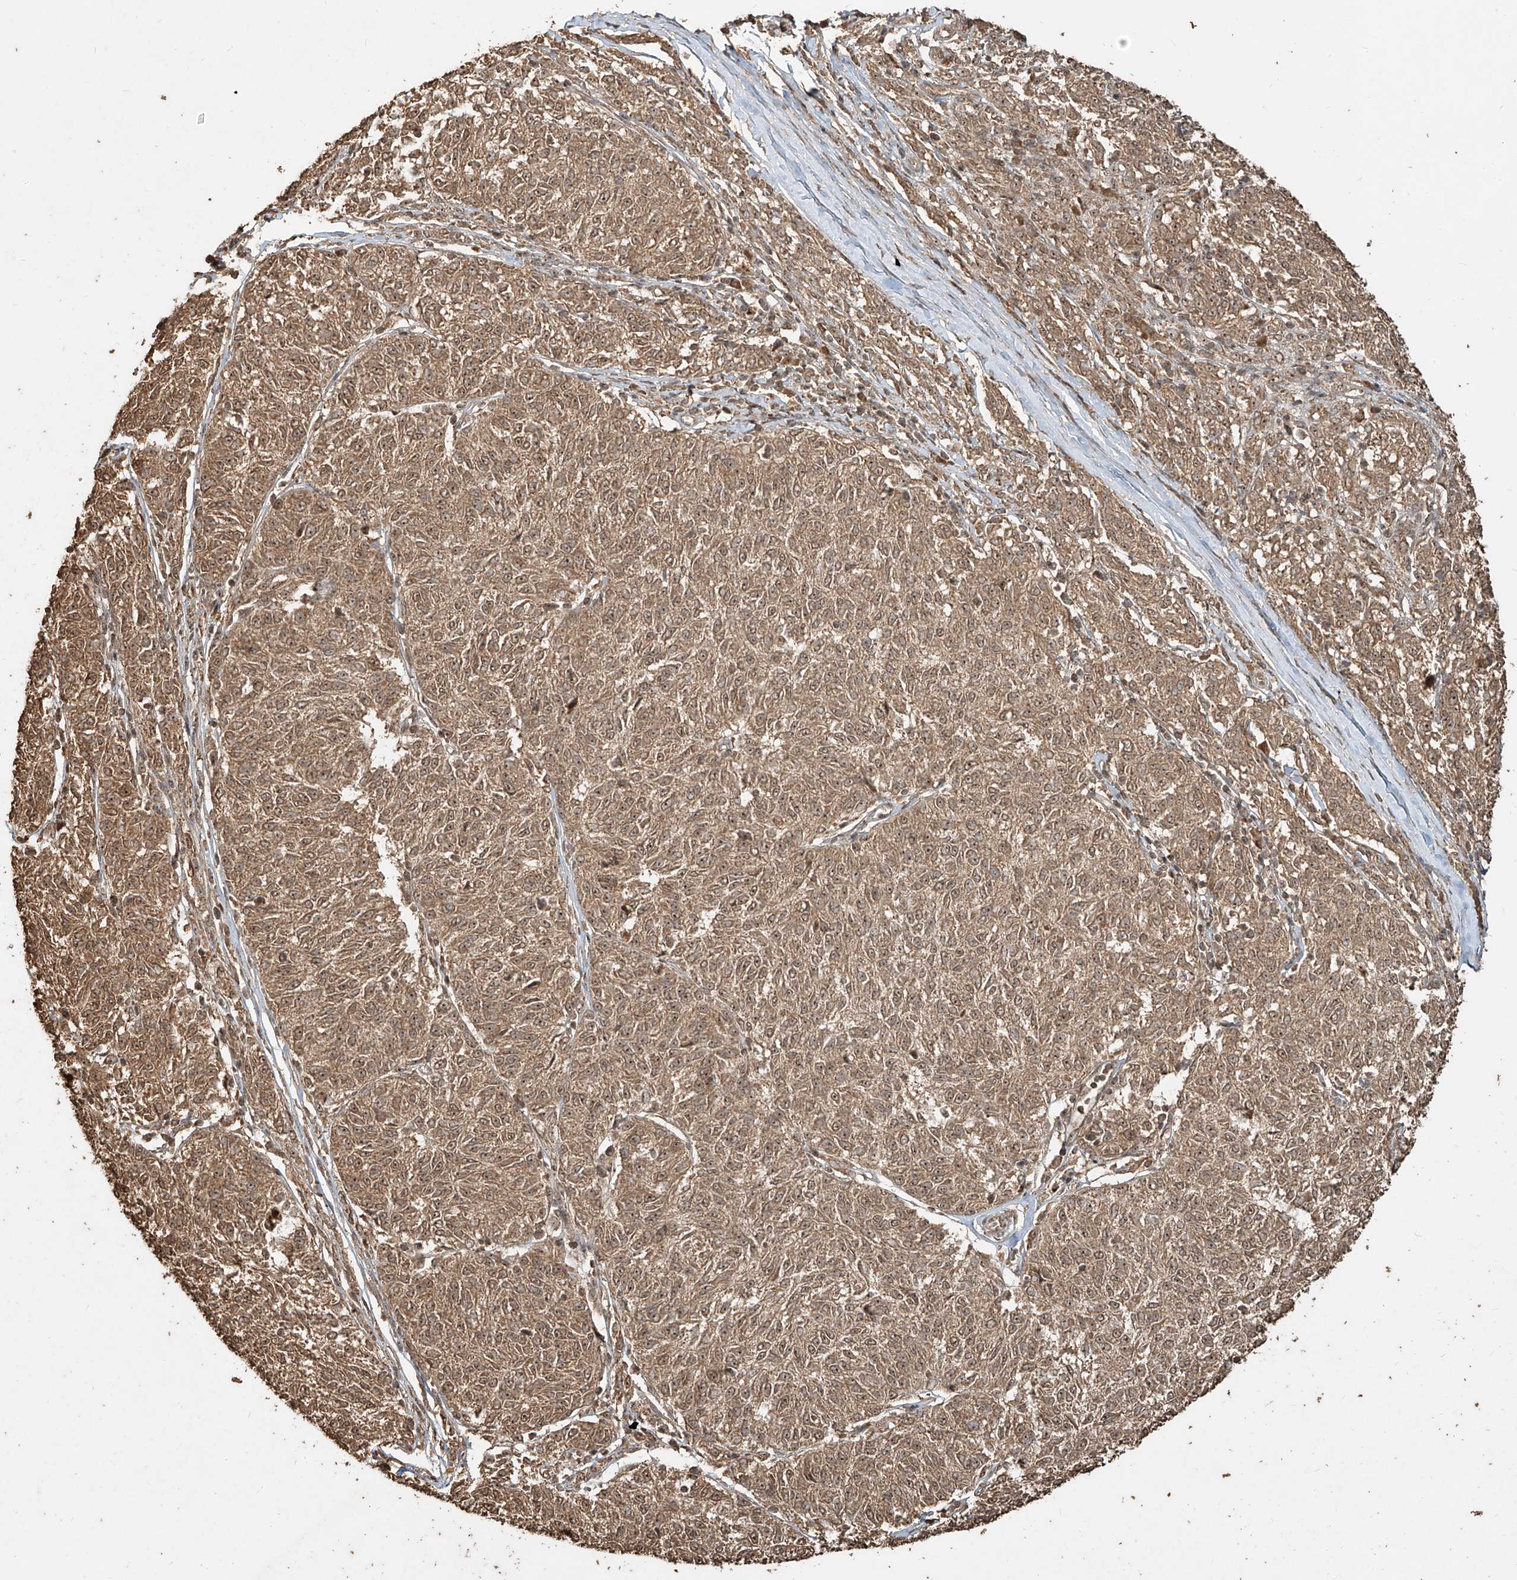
{"staining": {"intensity": "moderate", "quantity": ">75%", "location": "cytoplasmic/membranous,nuclear"}, "tissue": "melanoma", "cell_type": "Tumor cells", "image_type": "cancer", "snomed": [{"axis": "morphology", "description": "Malignant melanoma, NOS"}, {"axis": "topography", "description": "Skin"}], "caption": "A photomicrograph of malignant melanoma stained for a protein displays moderate cytoplasmic/membranous and nuclear brown staining in tumor cells. (Stains: DAB in brown, nuclei in blue, Microscopy: brightfield microscopy at high magnification).", "gene": "ZNF660", "patient": {"sex": "female", "age": 72}}